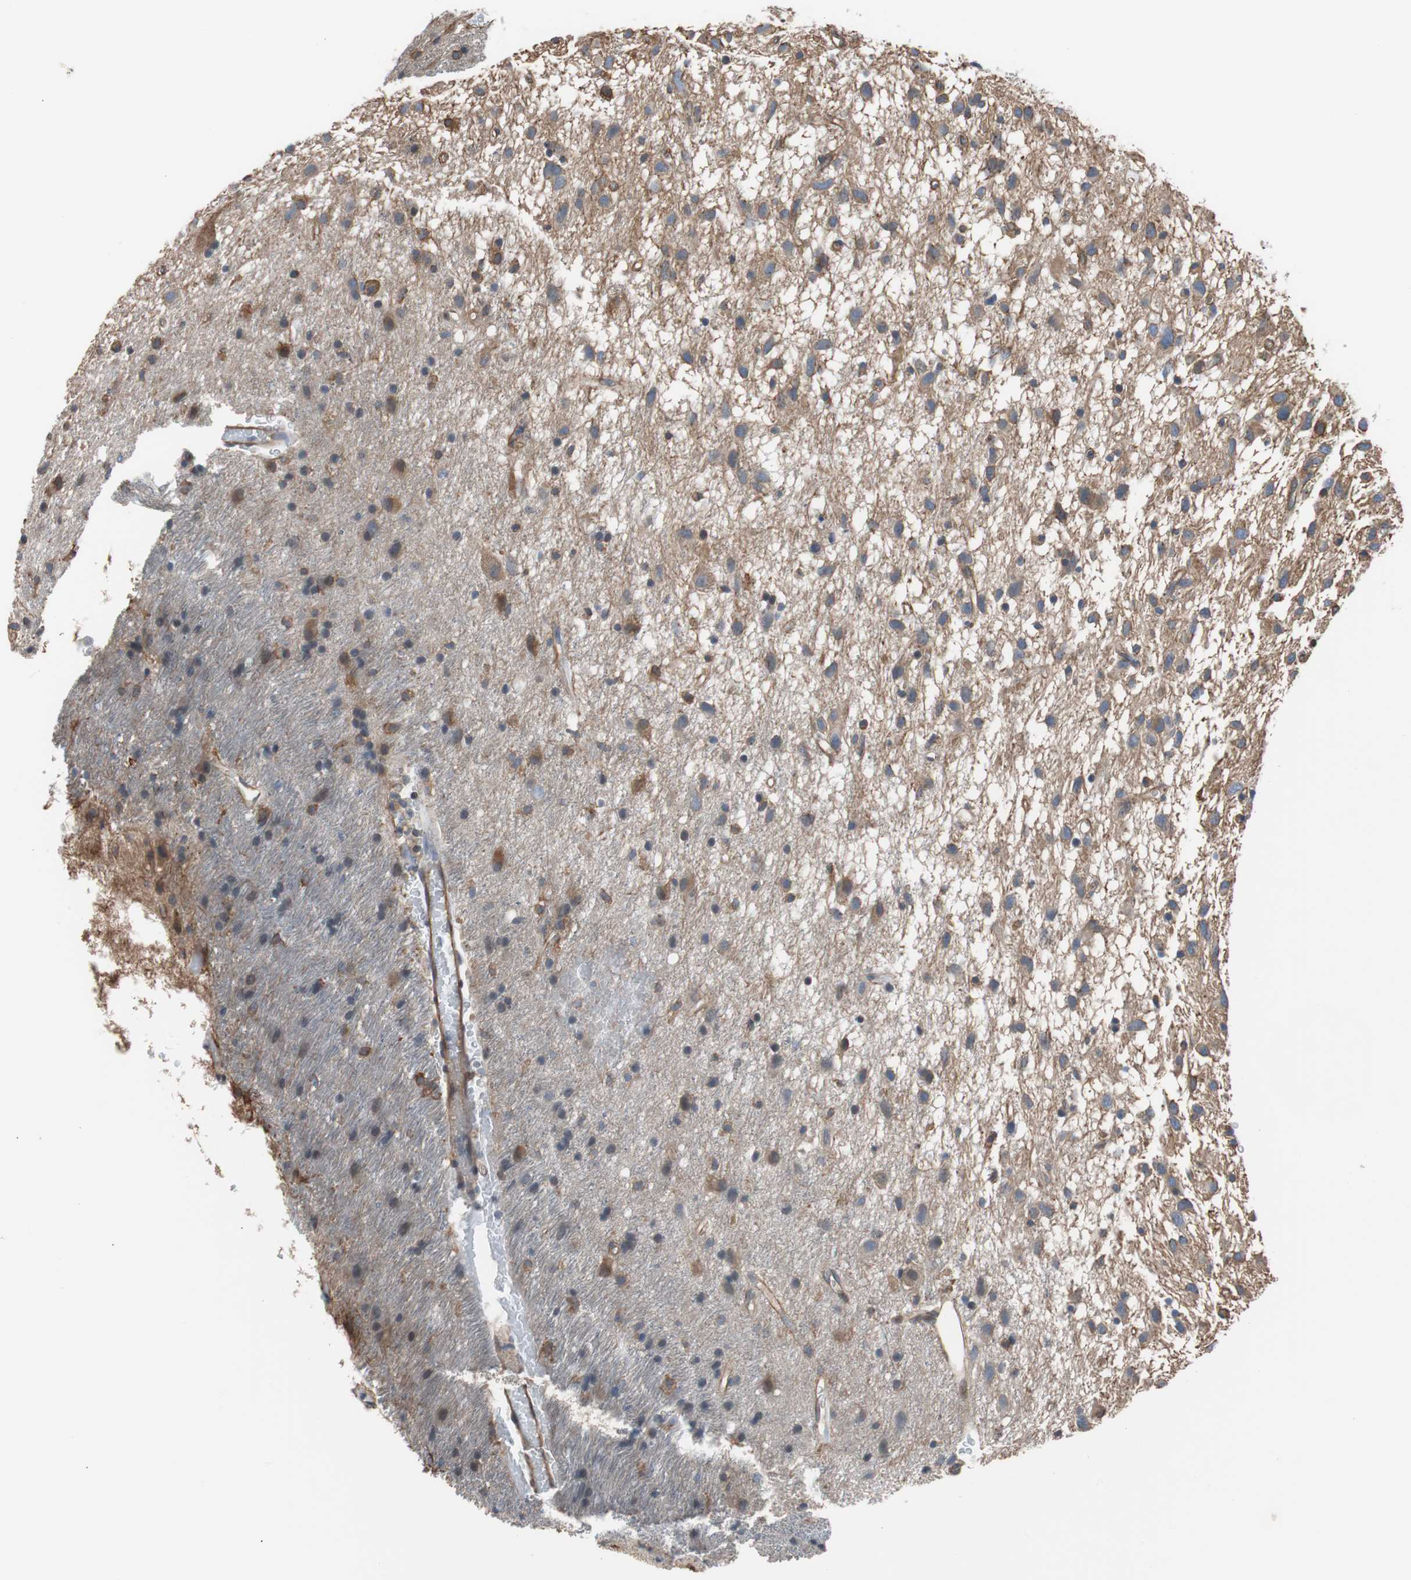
{"staining": {"intensity": "moderate", "quantity": "25%-75%", "location": "cytoplasmic/membranous"}, "tissue": "glioma", "cell_type": "Tumor cells", "image_type": "cancer", "snomed": [{"axis": "morphology", "description": "Glioma, malignant, Low grade"}, {"axis": "topography", "description": "Brain"}], "caption": "Immunohistochemistry (DAB (3,3'-diaminobenzidine)) staining of malignant glioma (low-grade) demonstrates moderate cytoplasmic/membranous protein positivity in about 25%-75% of tumor cells.", "gene": "KIF3B", "patient": {"sex": "male", "age": 77}}